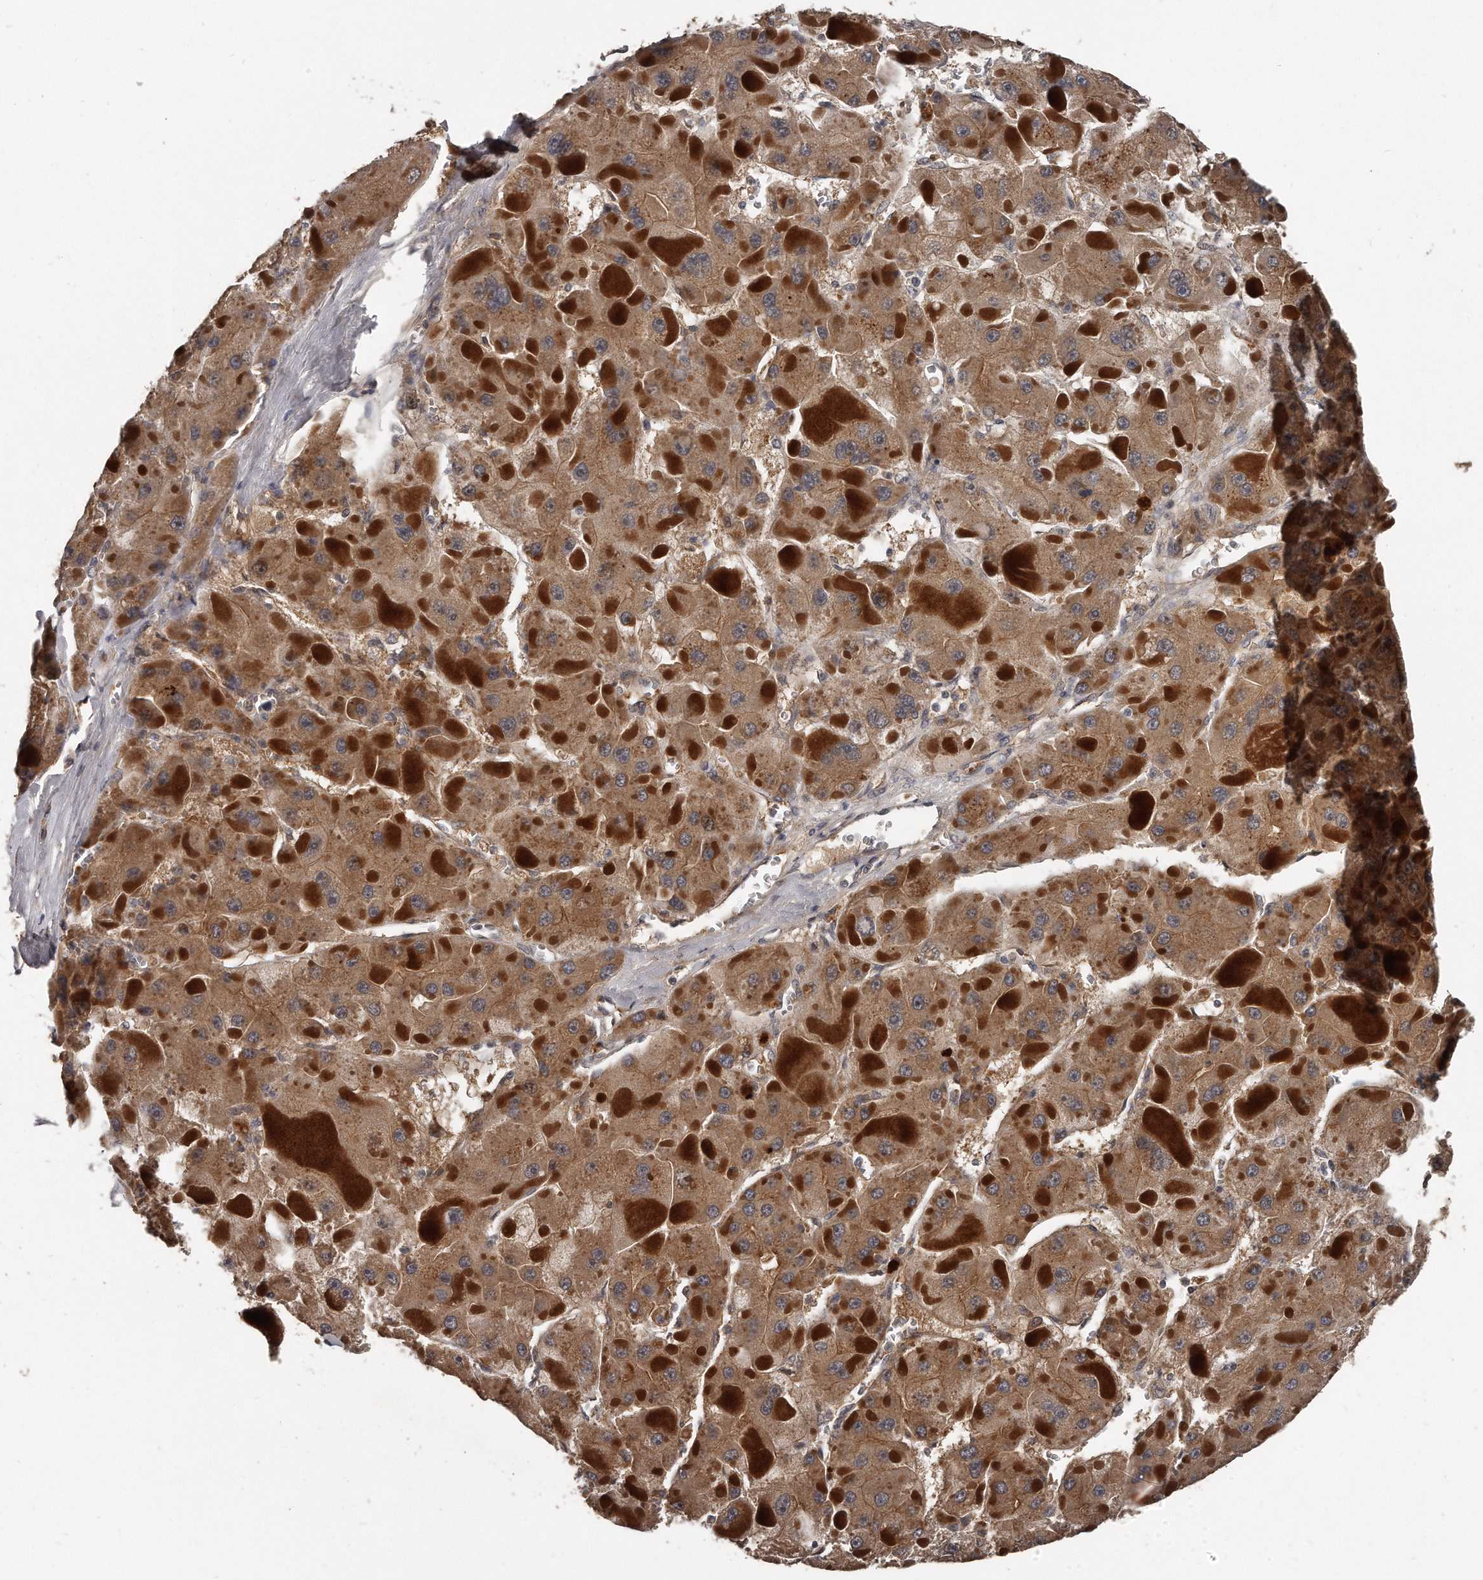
{"staining": {"intensity": "moderate", "quantity": ">75%", "location": "cytoplasmic/membranous"}, "tissue": "liver cancer", "cell_type": "Tumor cells", "image_type": "cancer", "snomed": [{"axis": "morphology", "description": "Carcinoma, Hepatocellular, NOS"}, {"axis": "topography", "description": "Liver"}], "caption": "The immunohistochemical stain shows moderate cytoplasmic/membranous staining in tumor cells of liver cancer tissue.", "gene": "GRB10", "patient": {"sex": "female", "age": 73}}